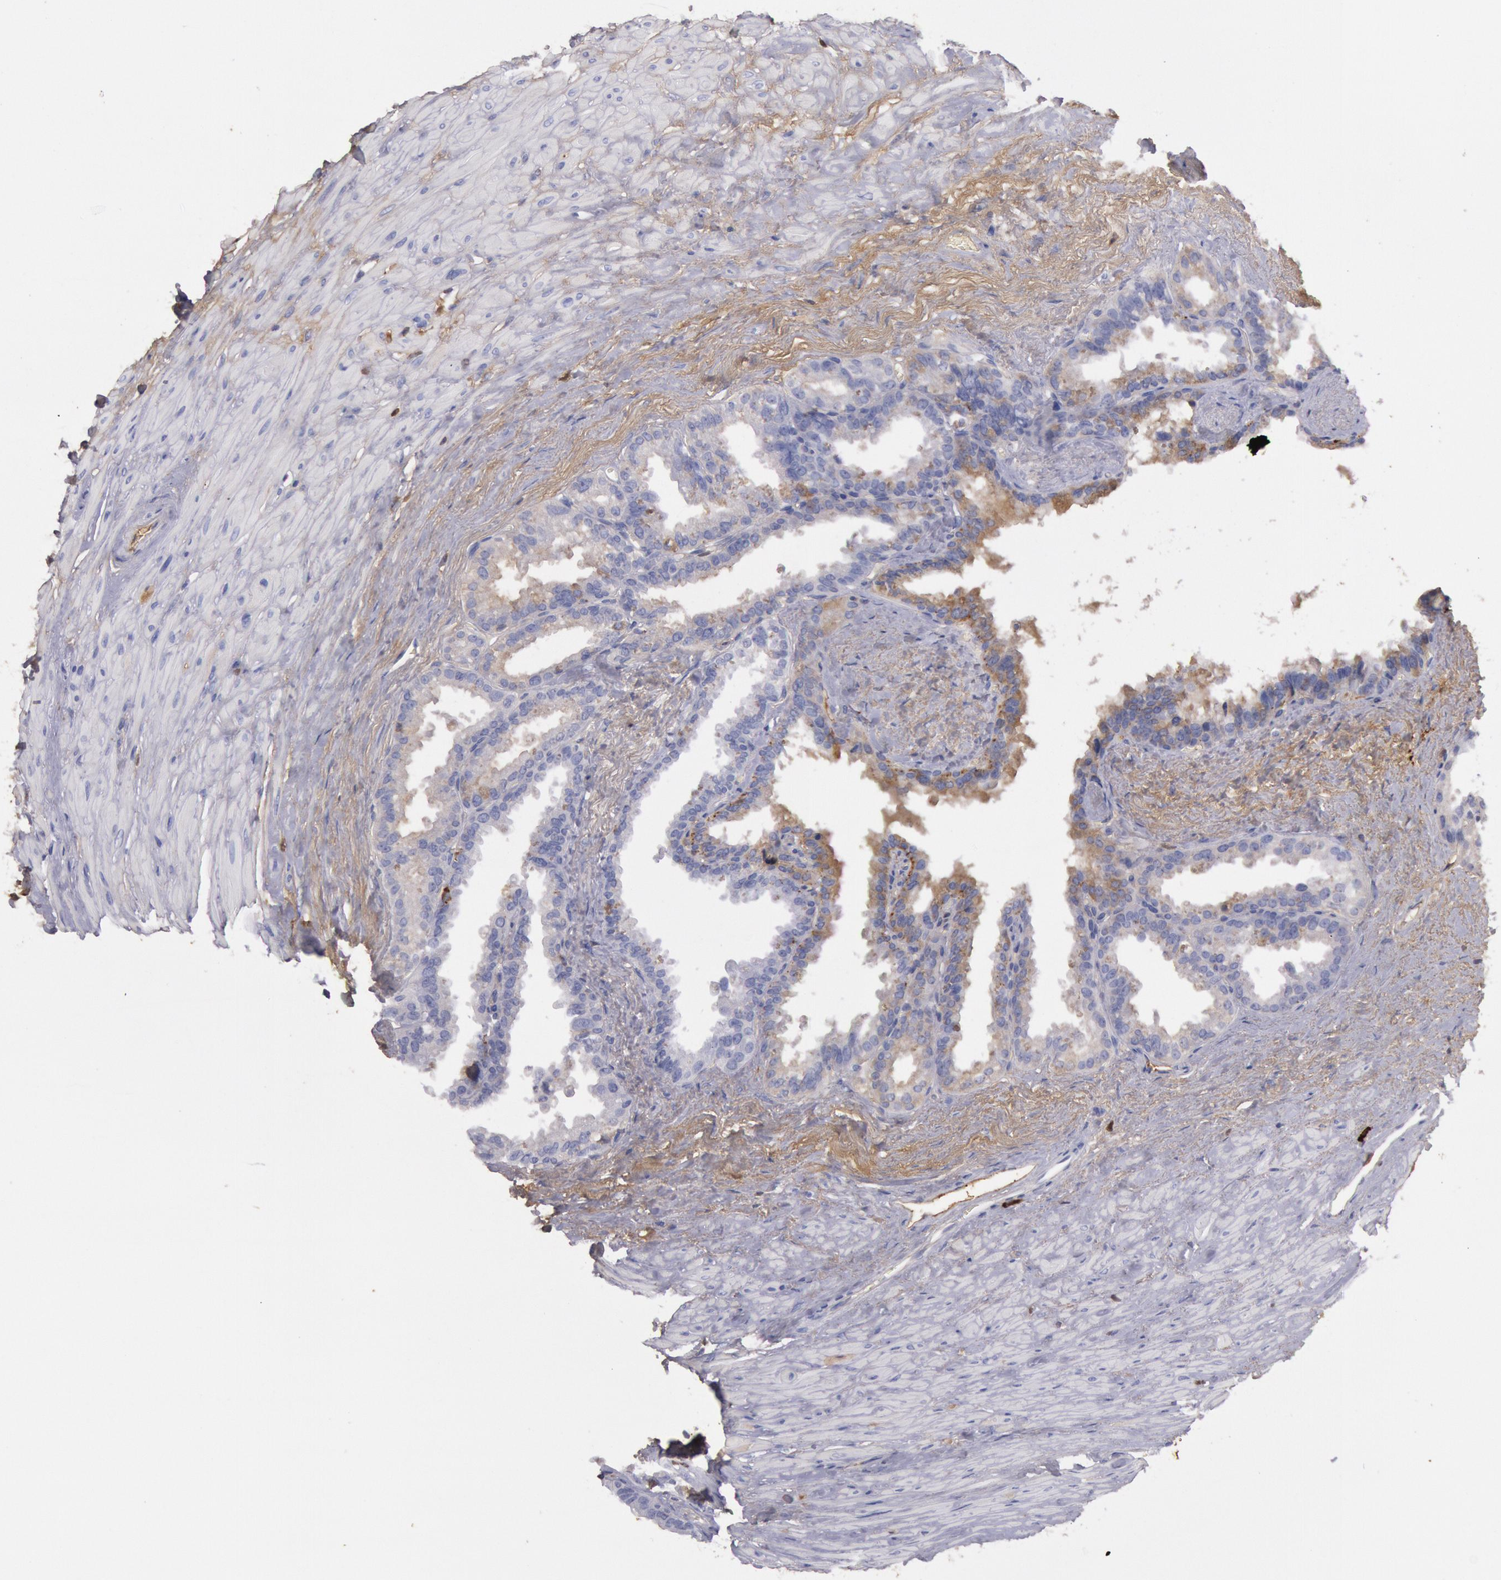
{"staining": {"intensity": "weak", "quantity": "25%-75%", "location": "cytoplasmic/membranous"}, "tissue": "seminal vesicle", "cell_type": "Glandular cells", "image_type": "normal", "snomed": [{"axis": "morphology", "description": "Normal tissue, NOS"}, {"axis": "topography", "description": "Prostate"}, {"axis": "topography", "description": "Seminal veicle"}], "caption": "Approximately 25%-75% of glandular cells in benign human seminal vesicle display weak cytoplasmic/membranous protein expression as visualized by brown immunohistochemical staining.", "gene": "IGHA1", "patient": {"sex": "male", "age": 63}}